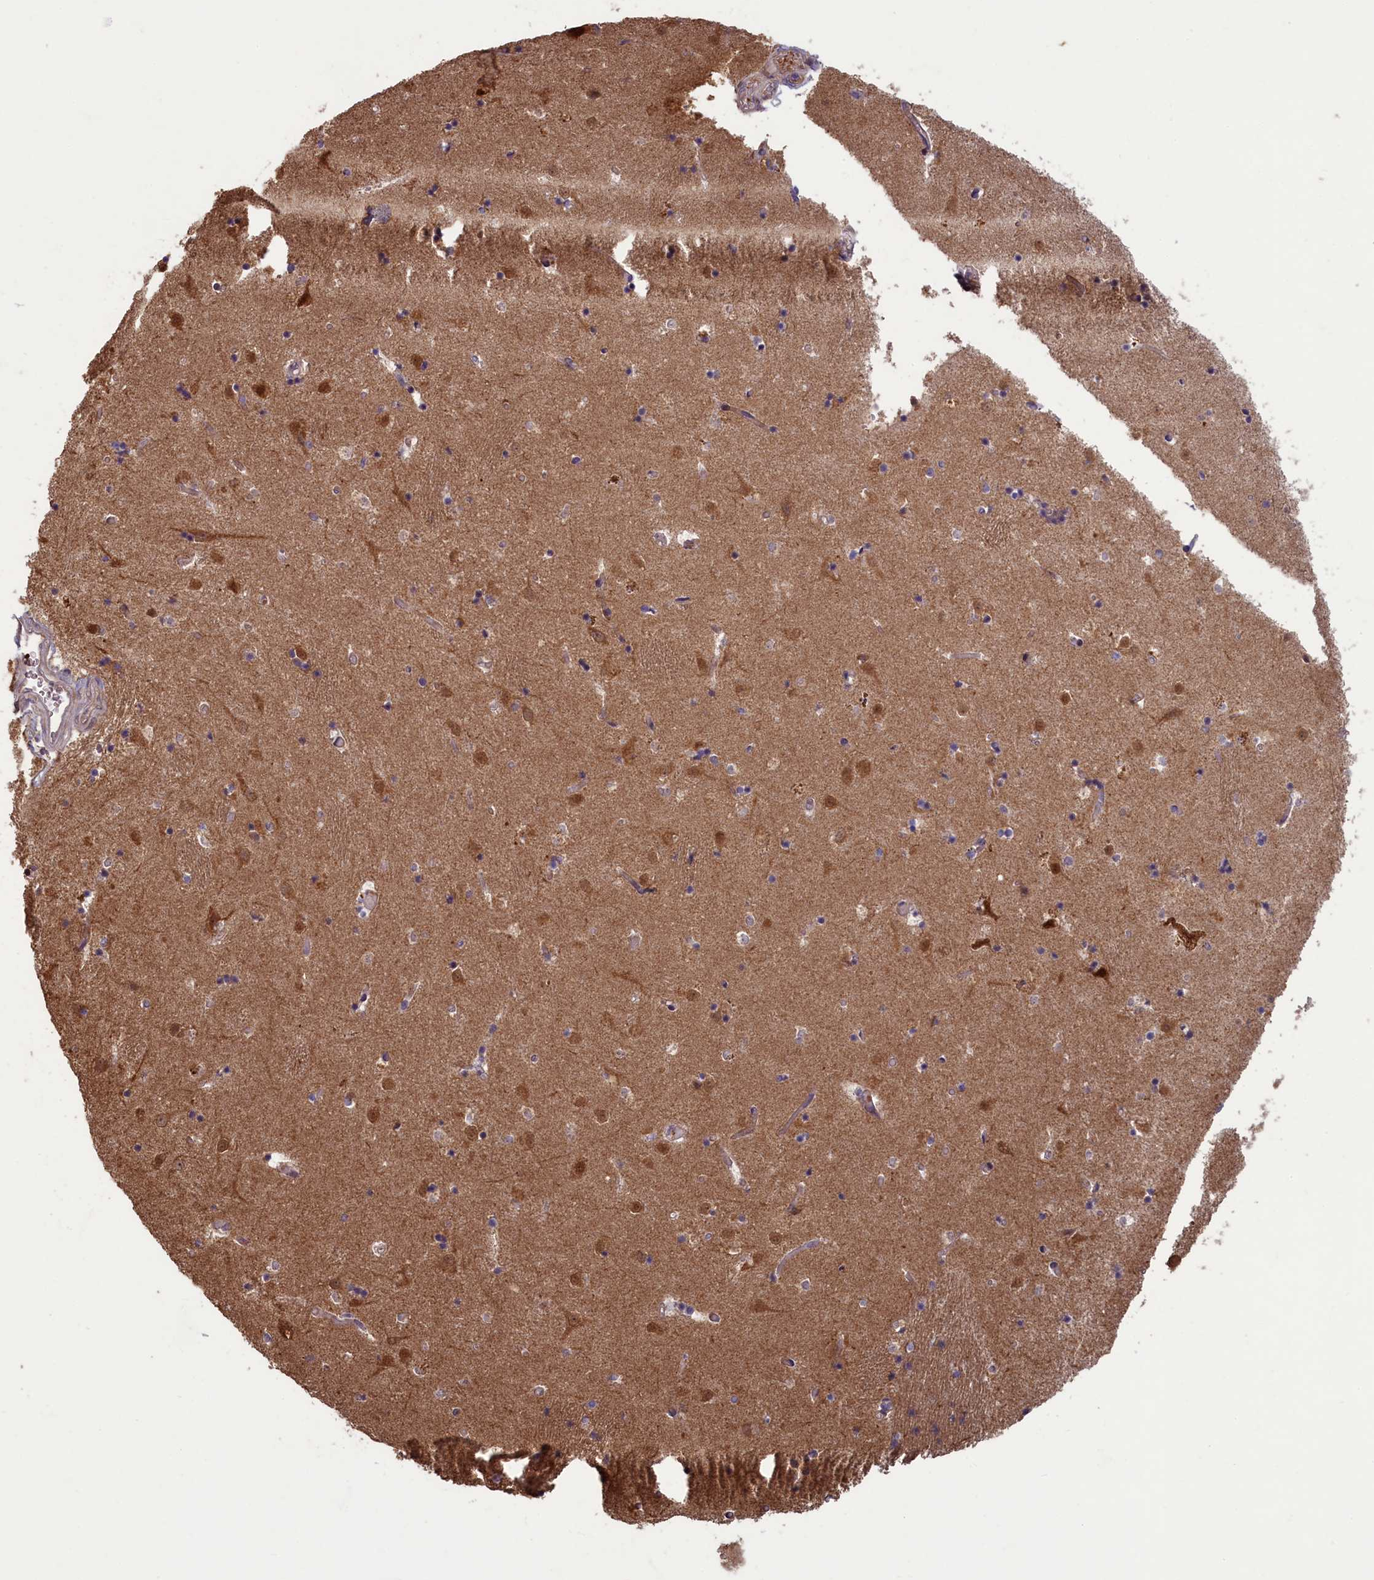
{"staining": {"intensity": "moderate", "quantity": "<25%", "location": "cytoplasmic/membranous,nuclear"}, "tissue": "caudate", "cell_type": "Glial cells", "image_type": "normal", "snomed": [{"axis": "morphology", "description": "Normal tissue, NOS"}, {"axis": "topography", "description": "Lateral ventricle wall"}], "caption": "The photomicrograph displays immunohistochemical staining of normal caudate. There is moderate cytoplasmic/membranous,nuclear positivity is appreciated in about <25% of glial cells. Using DAB (brown) and hematoxylin (blue) stains, captured at high magnification using brightfield microscopy.", "gene": "CIAO2B", "patient": {"sex": "female", "age": 52}}